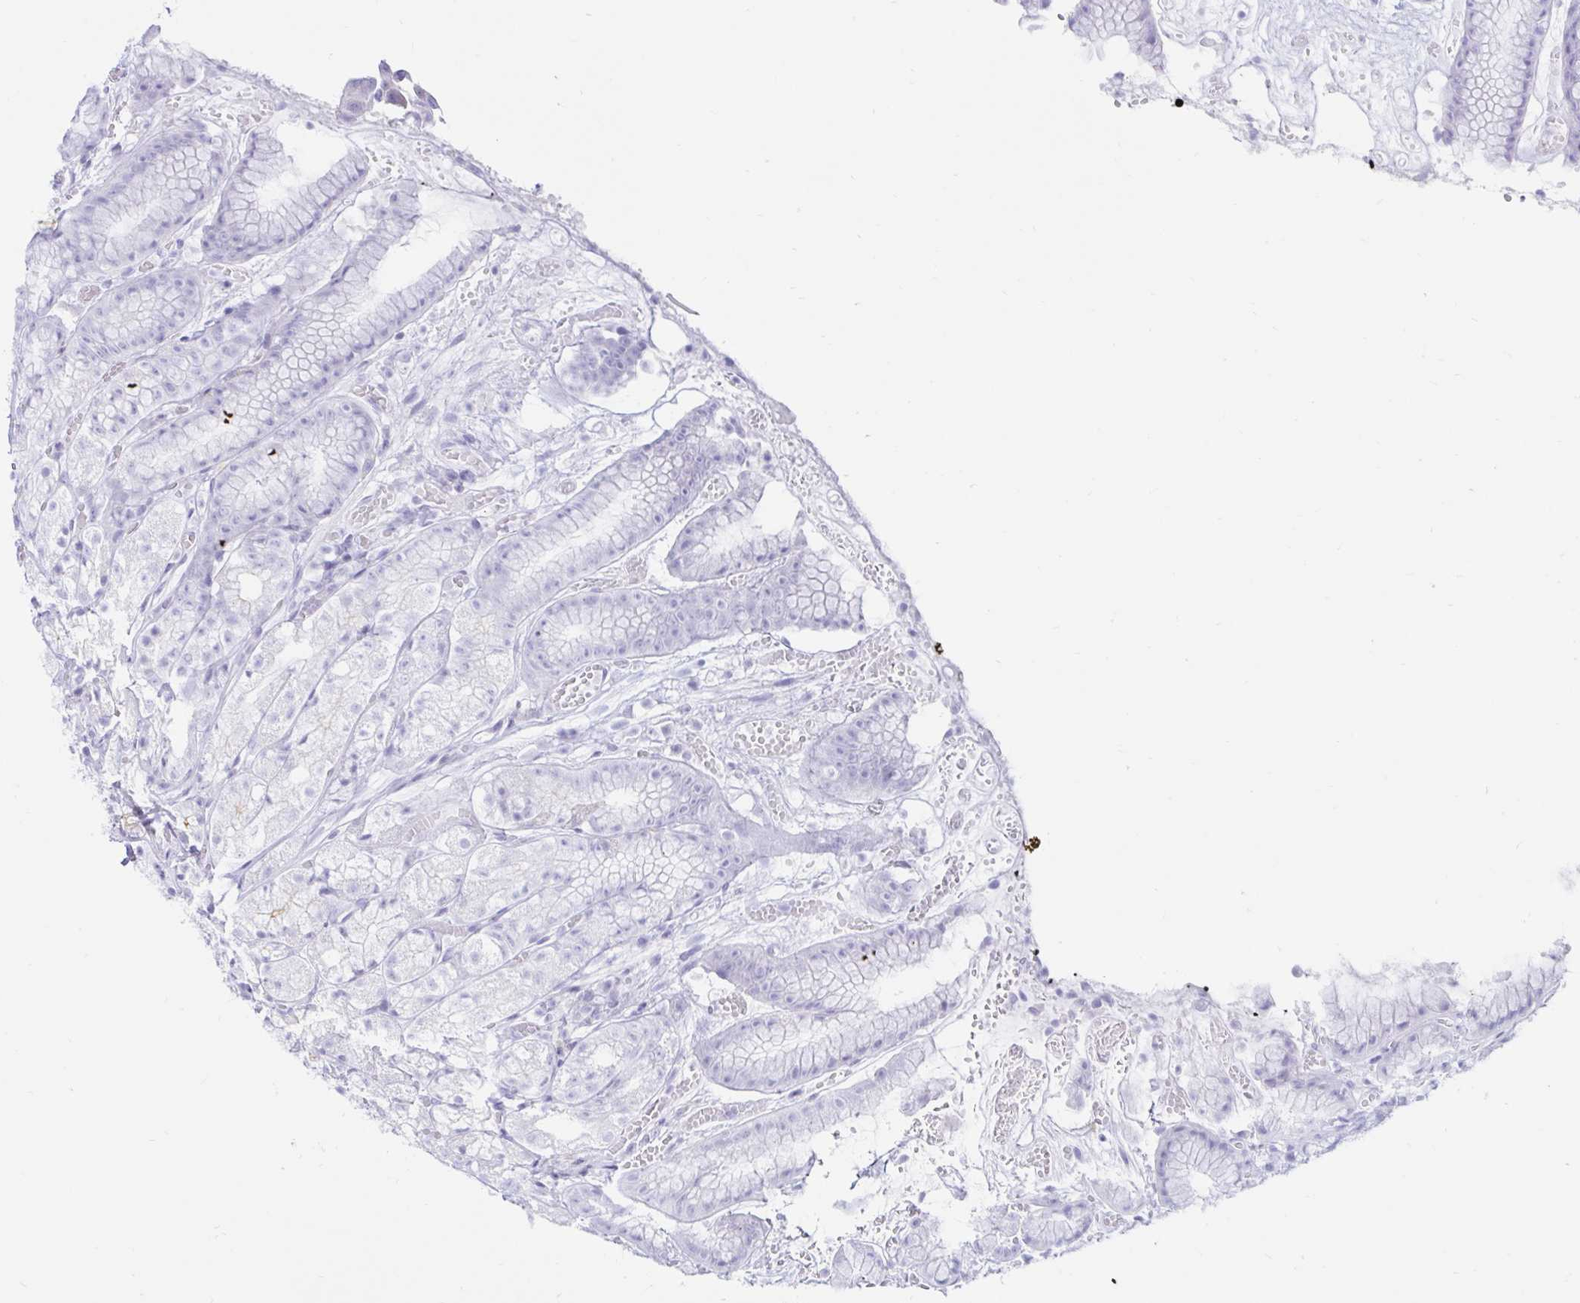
{"staining": {"intensity": "negative", "quantity": "none", "location": "none"}, "tissue": "stomach", "cell_type": "Glandular cells", "image_type": "normal", "snomed": [{"axis": "morphology", "description": "Normal tissue, NOS"}, {"axis": "topography", "description": "Smooth muscle"}, {"axis": "topography", "description": "Stomach"}], "caption": "A high-resolution image shows immunohistochemistry staining of benign stomach, which shows no significant positivity in glandular cells.", "gene": "BEST1", "patient": {"sex": "male", "age": 70}}